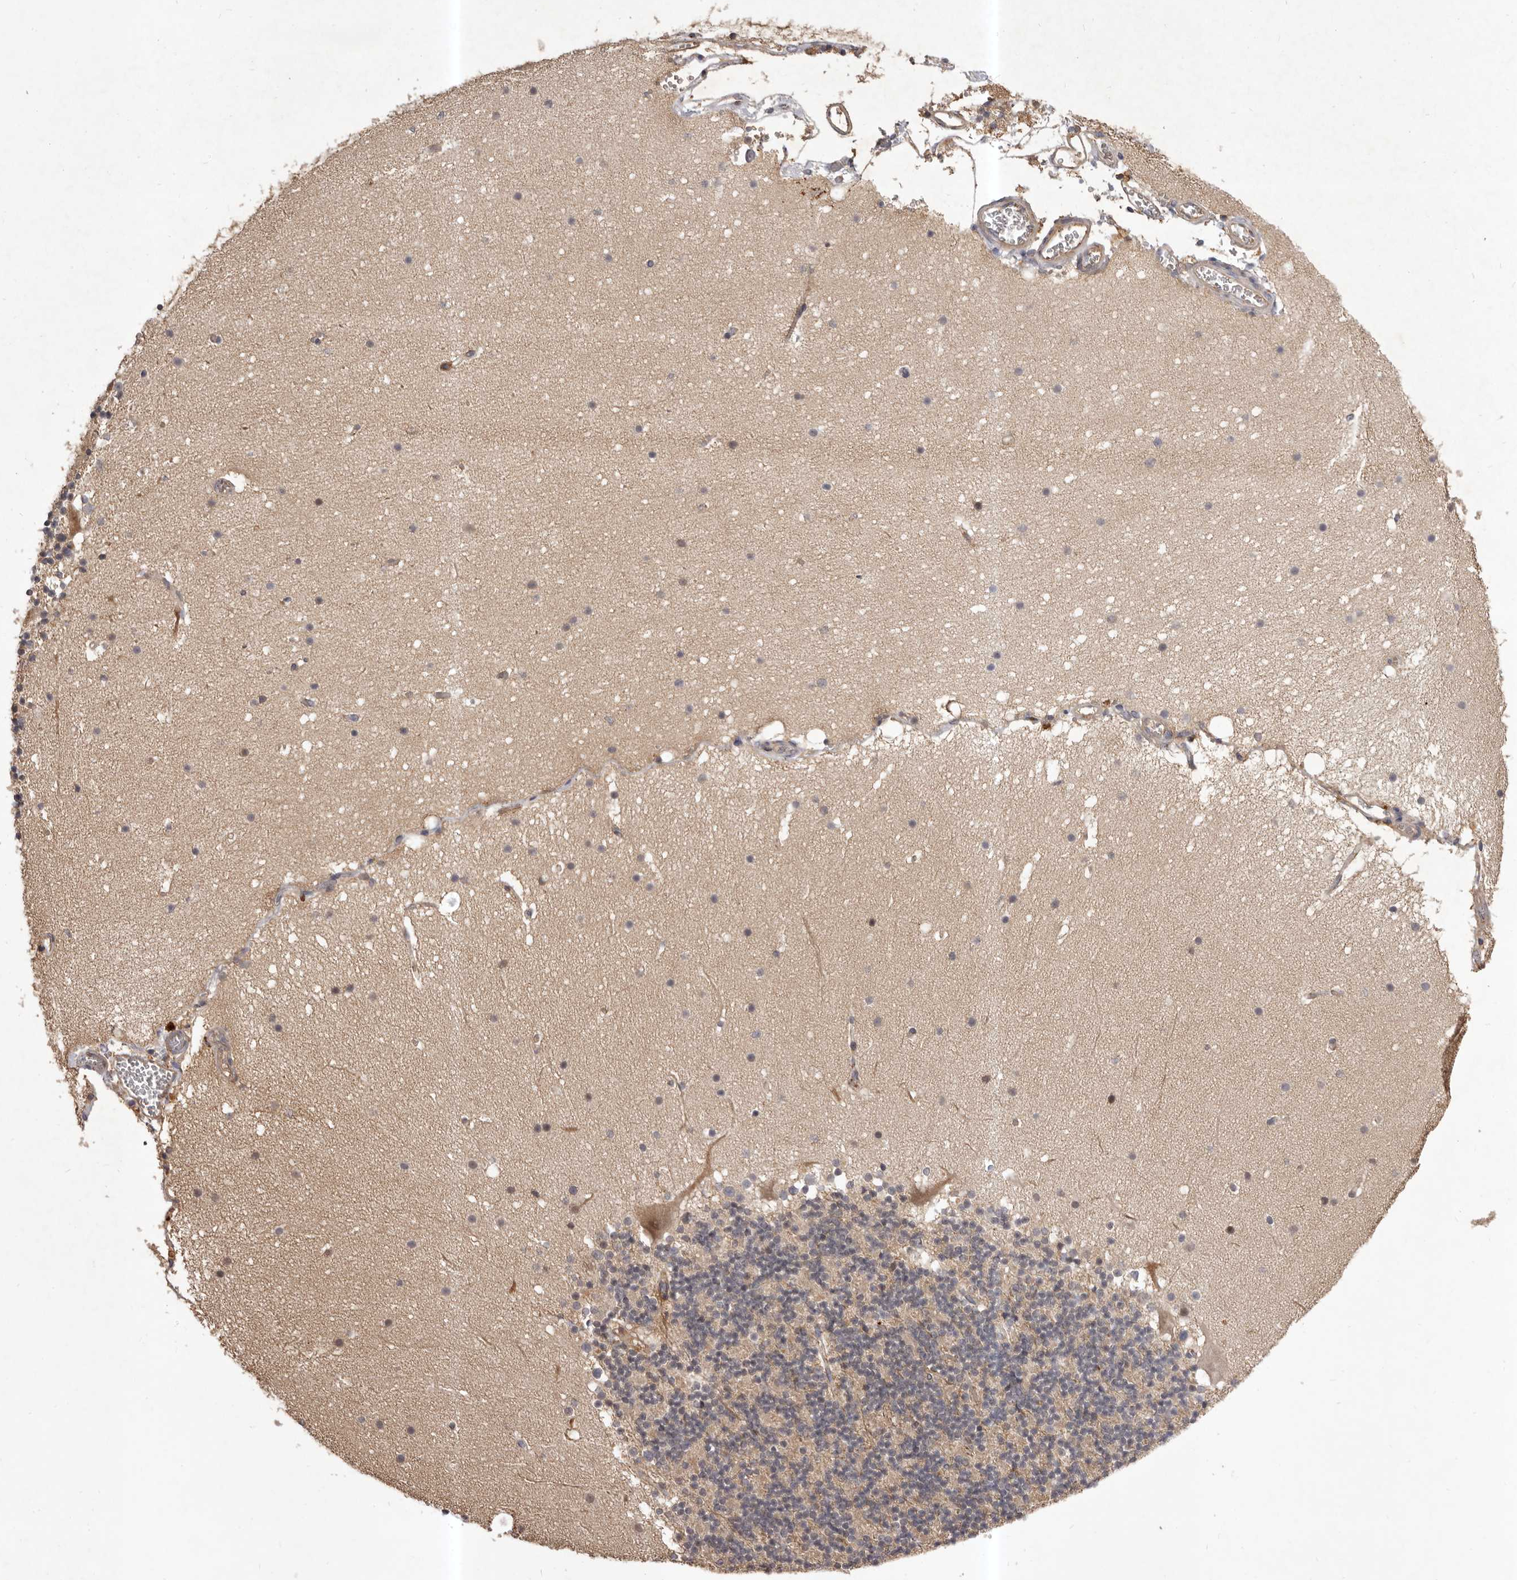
{"staining": {"intensity": "negative", "quantity": "none", "location": "none"}, "tissue": "cerebellum", "cell_type": "Cells in granular layer", "image_type": "normal", "snomed": [{"axis": "morphology", "description": "Normal tissue, NOS"}, {"axis": "topography", "description": "Cerebellum"}], "caption": "Immunohistochemistry (IHC) of normal human cerebellum reveals no positivity in cells in granular layer.", "gene": "GLIPR2", "patient": {"sex": "male", "age": 57}}